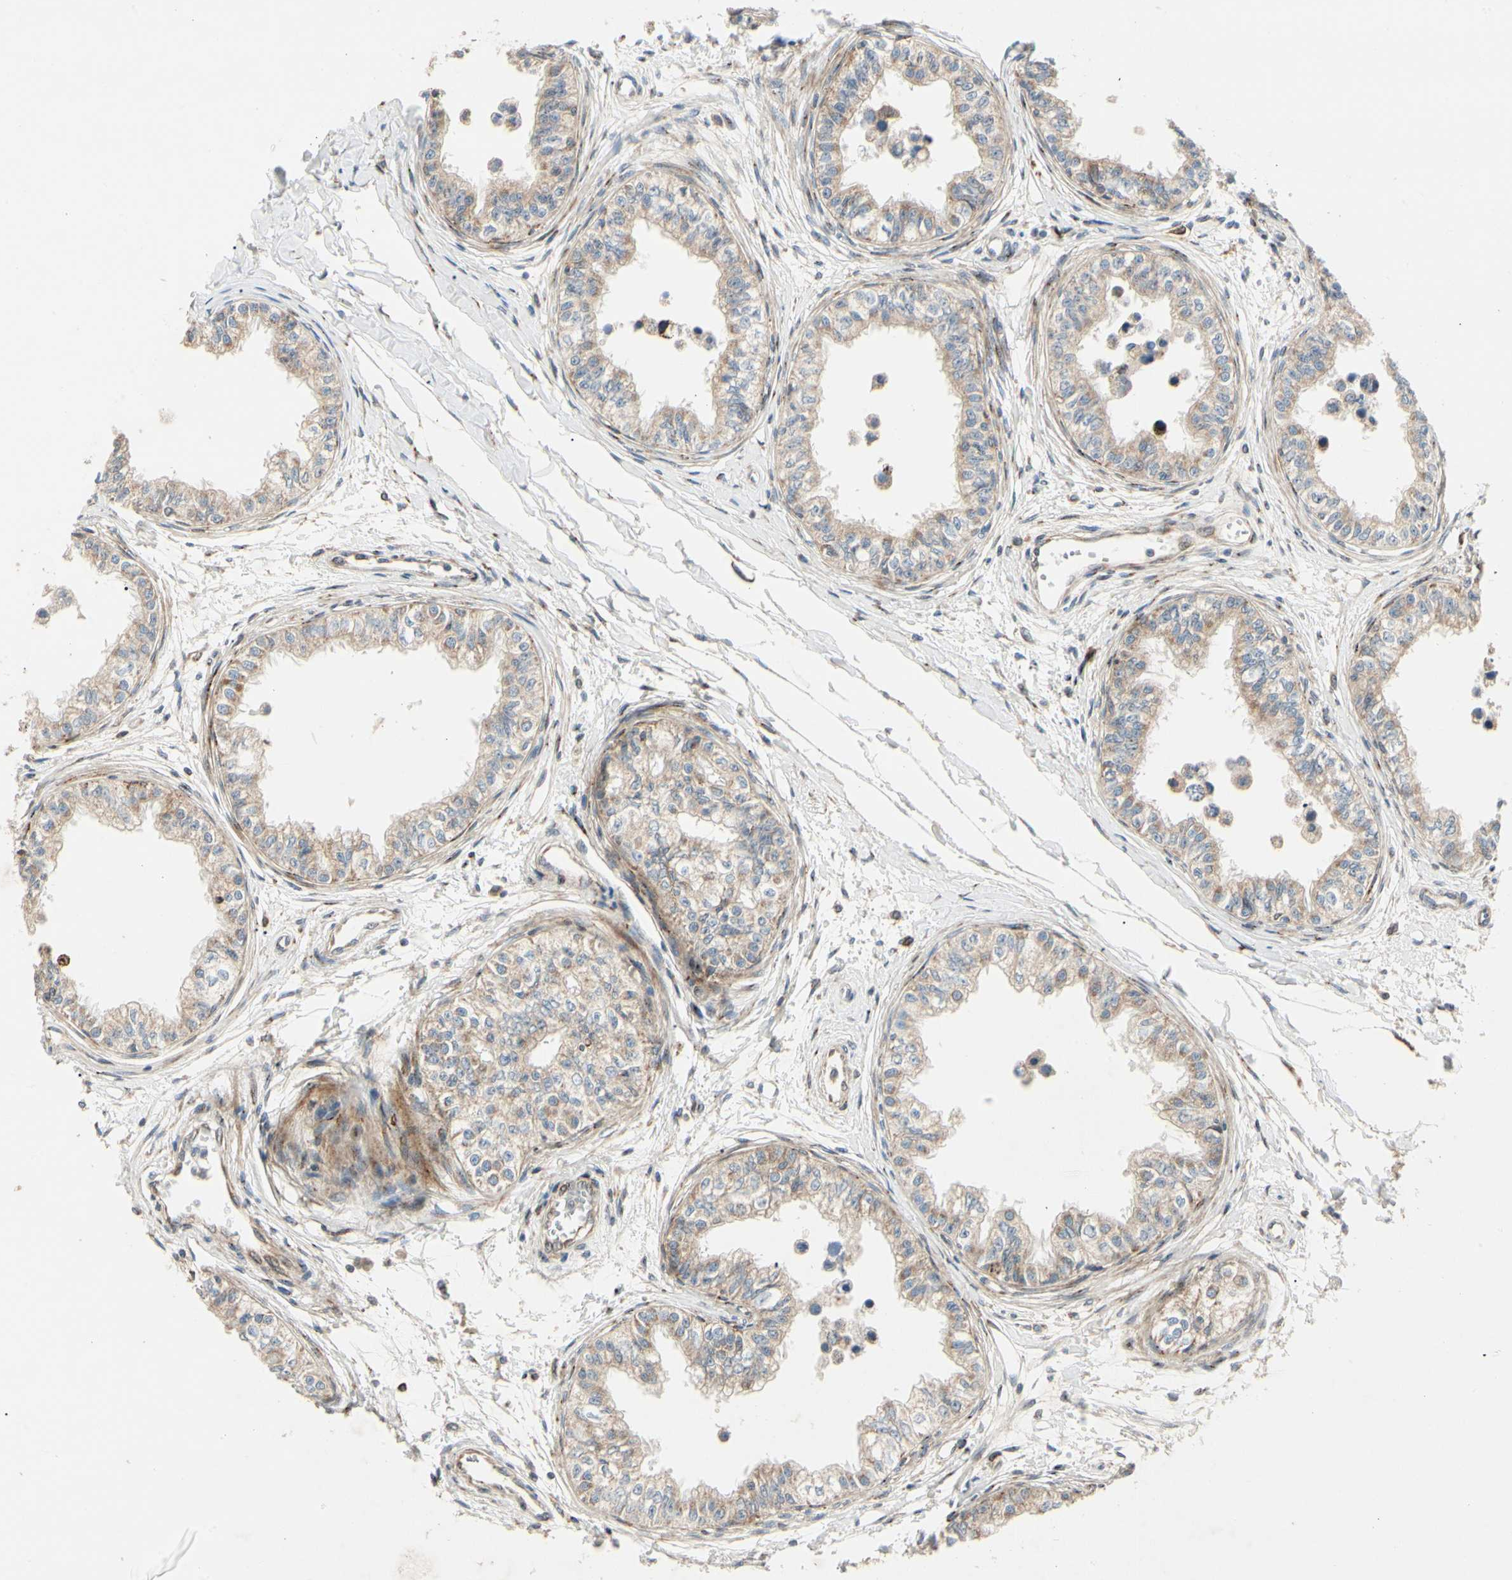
{"staining": {"intensity": "weak", "quantity": ">75%", "location": "cytoplasmic/membranous"}, "tissue": "epididymis", "cell_type": "Glandular cells", "image_type": "normal", "snomed": [{"axis": "morphology", "description": "Normal tissue, NOS"}, {"axis": "morphology", "description": "Adenocarcinoma, metastatic, NOS"}, {"axis": "topography", "description": "Testis"}, {"axis": "topography", "description": "Epididymis"}], "caption": "Epididymis stained with a brown dye displays weak cytoplasmic/membranous positive staining in approximately >75% of glandular cells.", "gene": "MRPL9", "patient": {"sex": "male", "age": 26}}